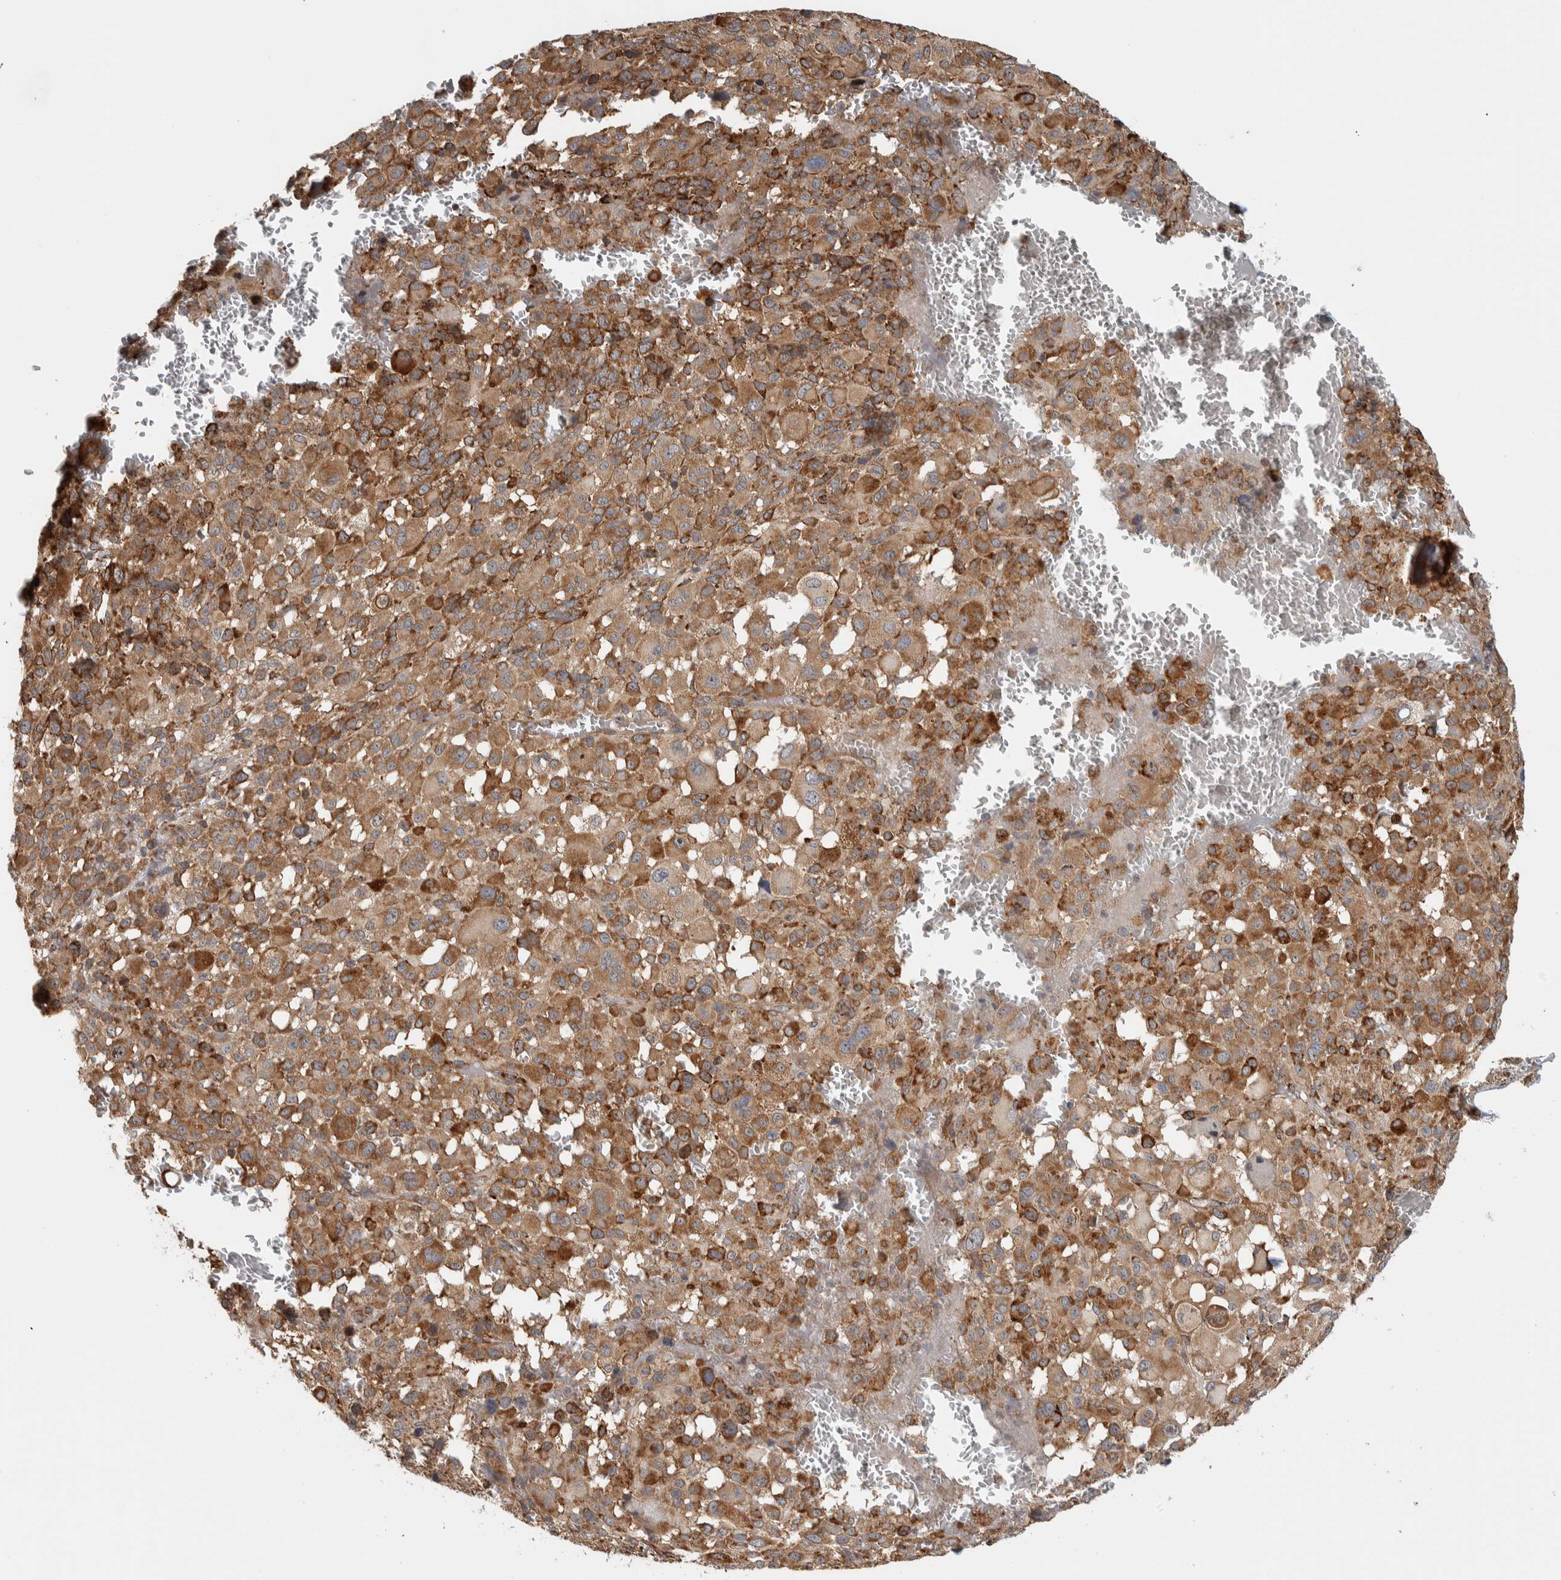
{"staining": {"intensity": "moderate", "quantity": ">75%", "location": "cytoplasmic/membranous"}, "tissue": "melanoma", "cell_type": "Tumor cells", "image_type": "cancer", "snomed": [{"axis": "morphology", "description": "Malignant melanoma, Metastatic site"}, {"axis": "topography", "description": "Skin"}], "caption": "Malignant melanoma (metastatic site) was stained to show a protein in brown. There is medium levels of moderate cytoplasmic/membranous staining in approximately >75% of tumor cells.", "gene": "EIF3H", "patient": {"sex": "female", "age": 74}}